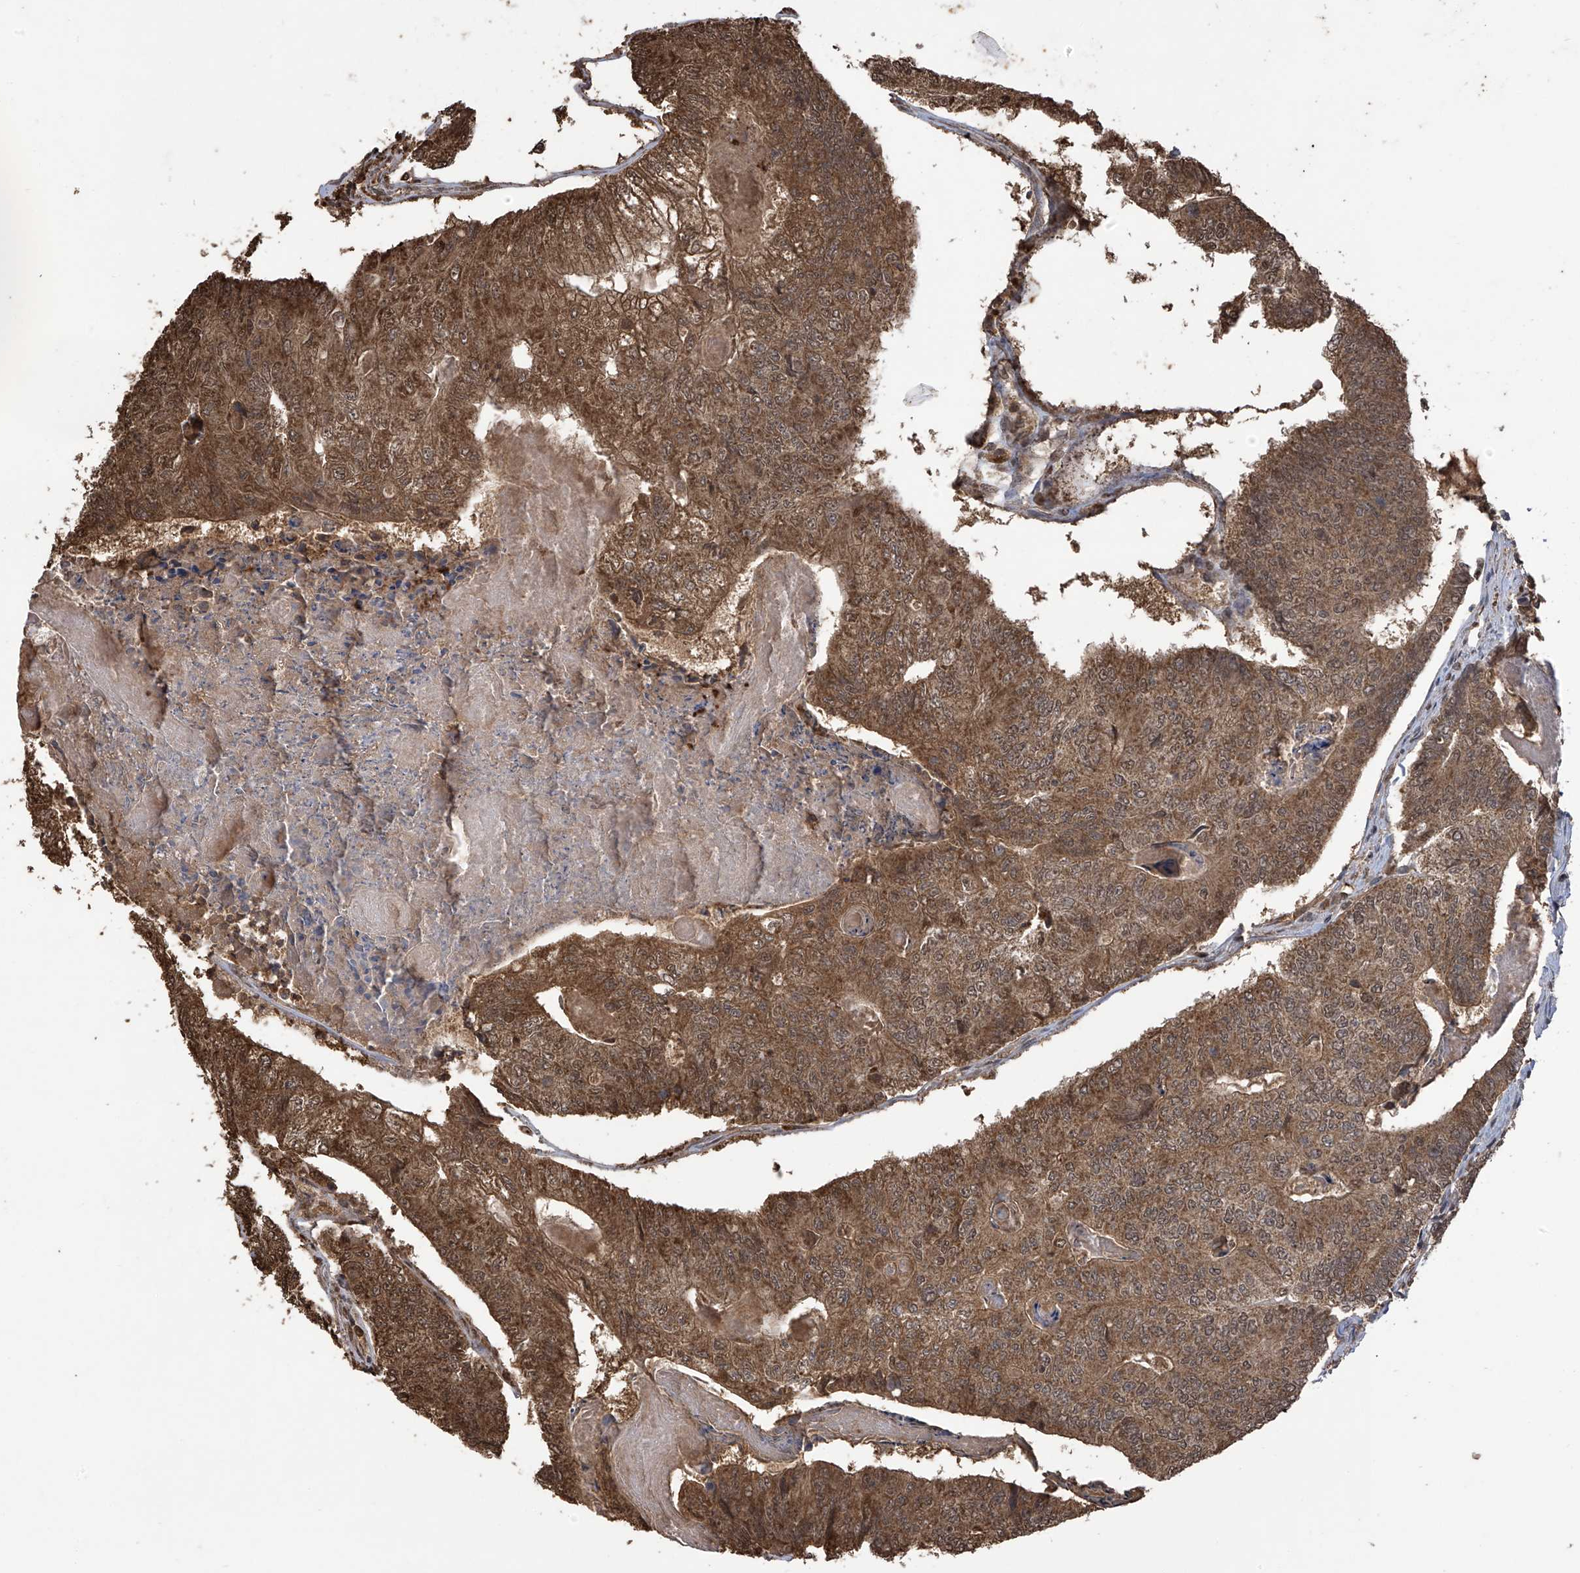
{"staining": {"intensity": "moderate", "quantity": ">75%", "location": "cytoplasmic/membranous,nuclear"}, "tissue": "colorectal cancer", "cell_type": "Tumor cells", "image_type": "cancer", "snomed": [{"axis": "morphology", "description": "Adenocarcinoma, NOS"}, {"axis": "topography", "description": "Colon"}], "caption": "This photomicrograph exhibits immunohistochemistry (IHC) staining of human colorectal cancer (adenocarcinoma), with medium moderate cytoplasmic/membranous and nuclear positivity in approximately >75% of tumor cells.", "gene": "PNPT1", "patient": {"sex": "female", "age": 67}}